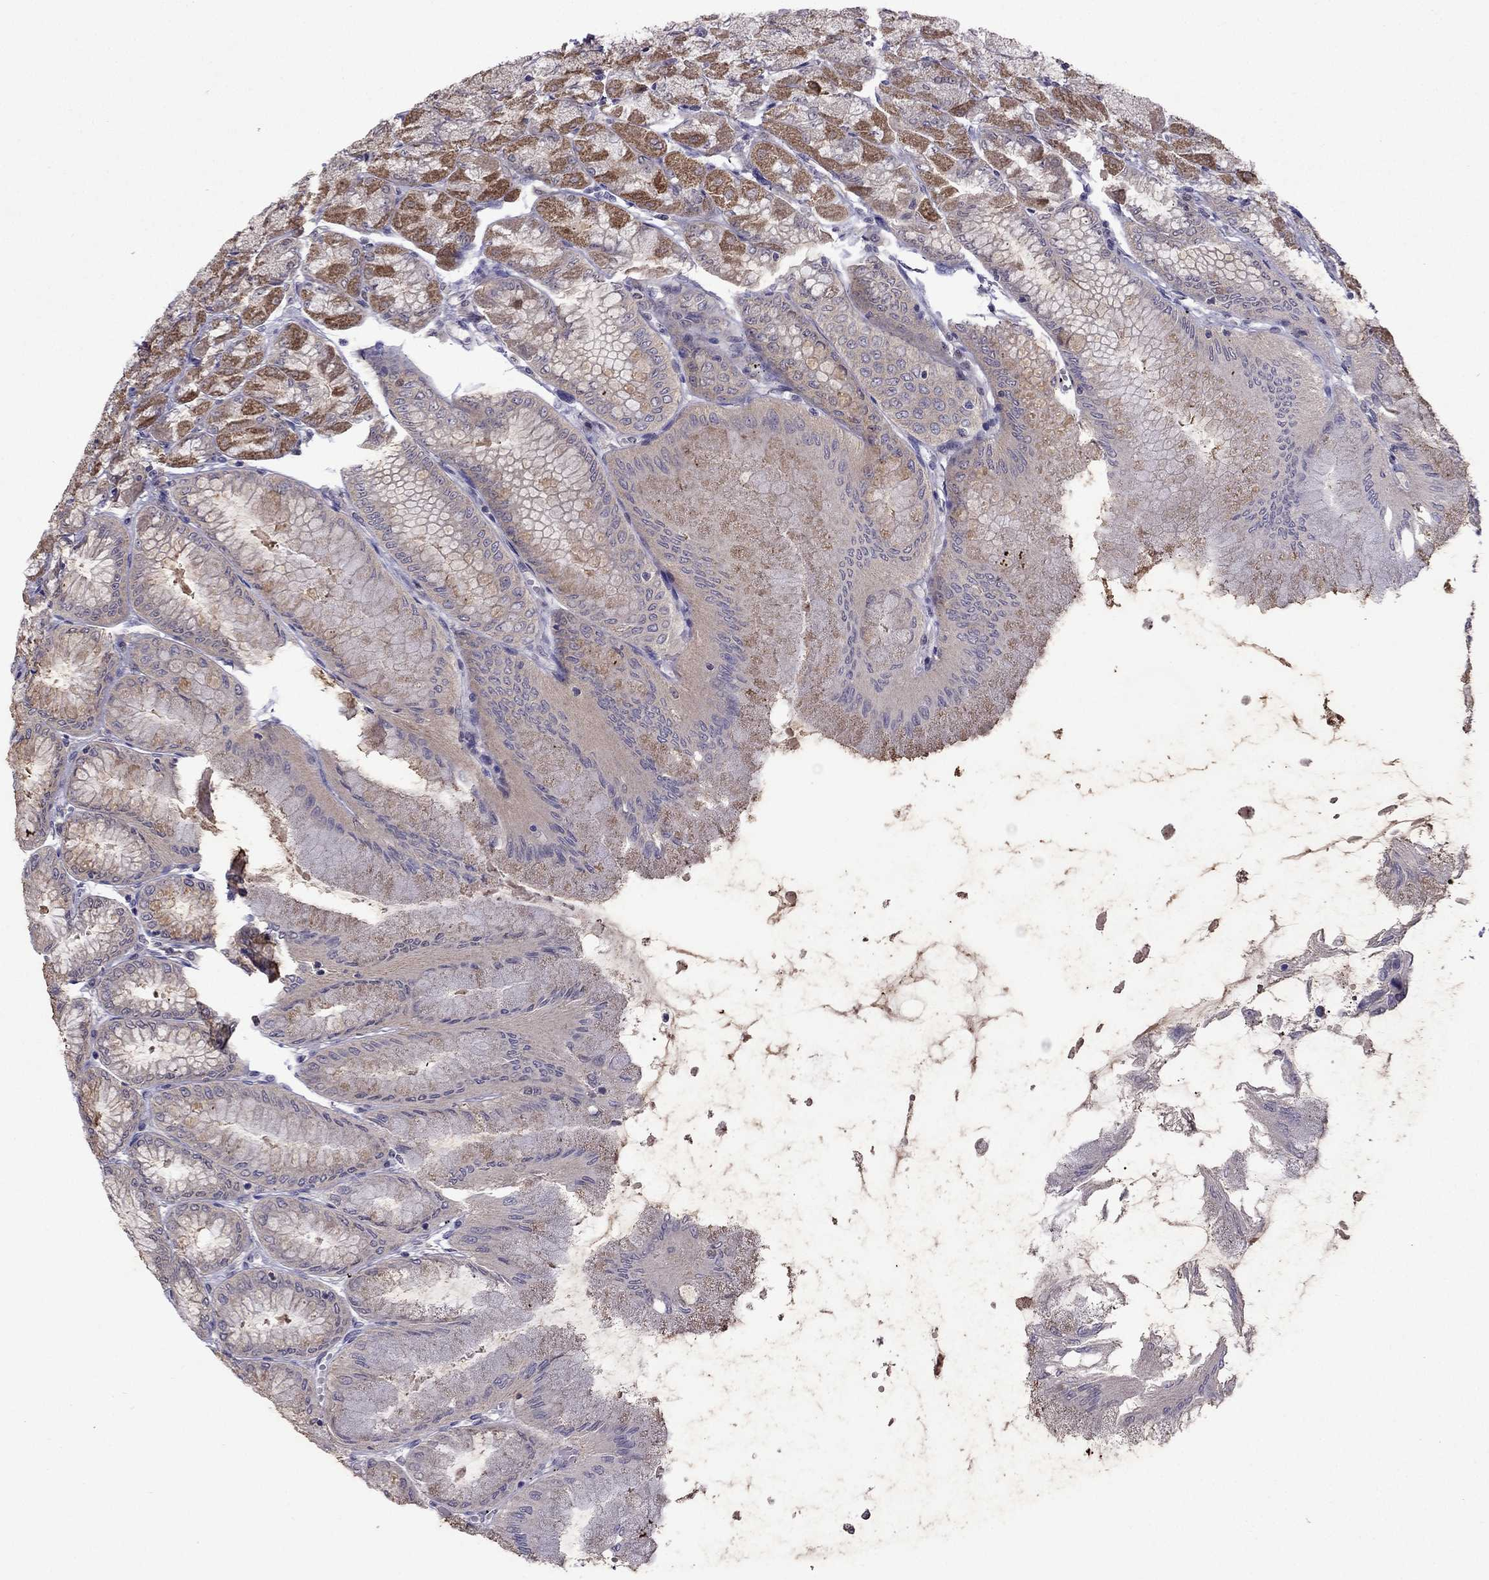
{"staining": {"intensity": "strong", "quantity": "25%-75%", "location": "cytoplasmic/membranous"}, "tissue": "stomach", "cell_type": "Glandular cells", "image_type": "normal", "snomed": [{"axis": "morphology", "description": "Normal tissue, NOS"}, {"axis": "topography", "description": "Stomach, upper"}], "caption": "Immunohistochemical staining of normal human stomach demonstrates strong cytoplasmic/membranous protein staining in approximately 25%-75% of glandular cells.", "gene": "CDK5", "patient": {"sex": "male", "age": 60}}